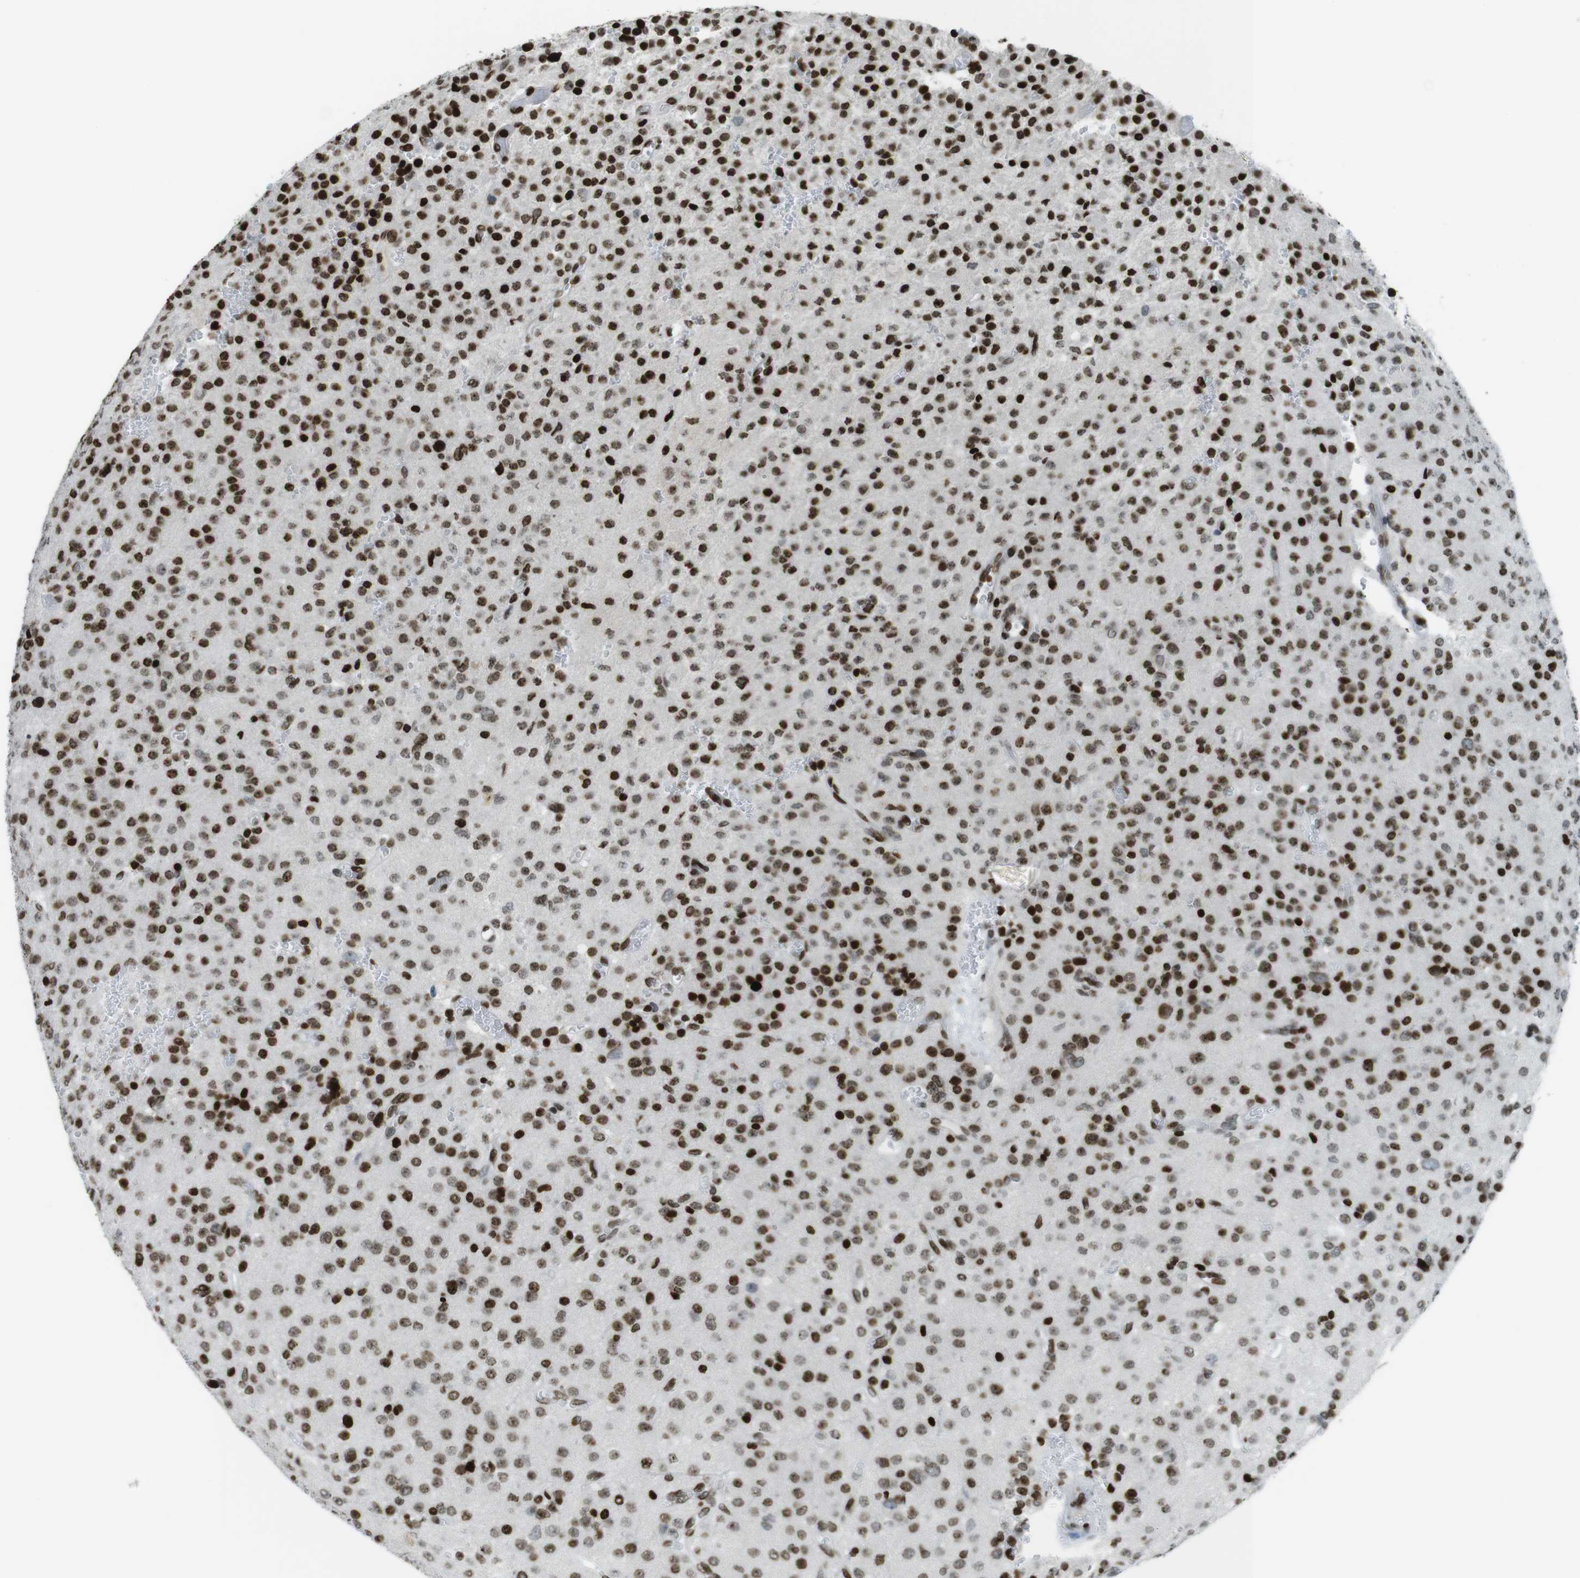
{"staining": {"intensity": "strong", "quantity": ">75%", "location": "nuclear"}, "tissue": "glioma", "cell_type": "Tumor cells", "image_type": "cancer", "snomed": [{"axis": "morphology", "description": "Glioma, malignant, Low grade"}, {"axis": "topography", "description": "Brain"}], "caption": "Immunohistochemical staining of malignant glioma (low-grade) displays strong nuclear protein staining in approximately >75% of tumor cells.", "gene": "H2AC8", "patient": {"sex": "male", "age": 38}}